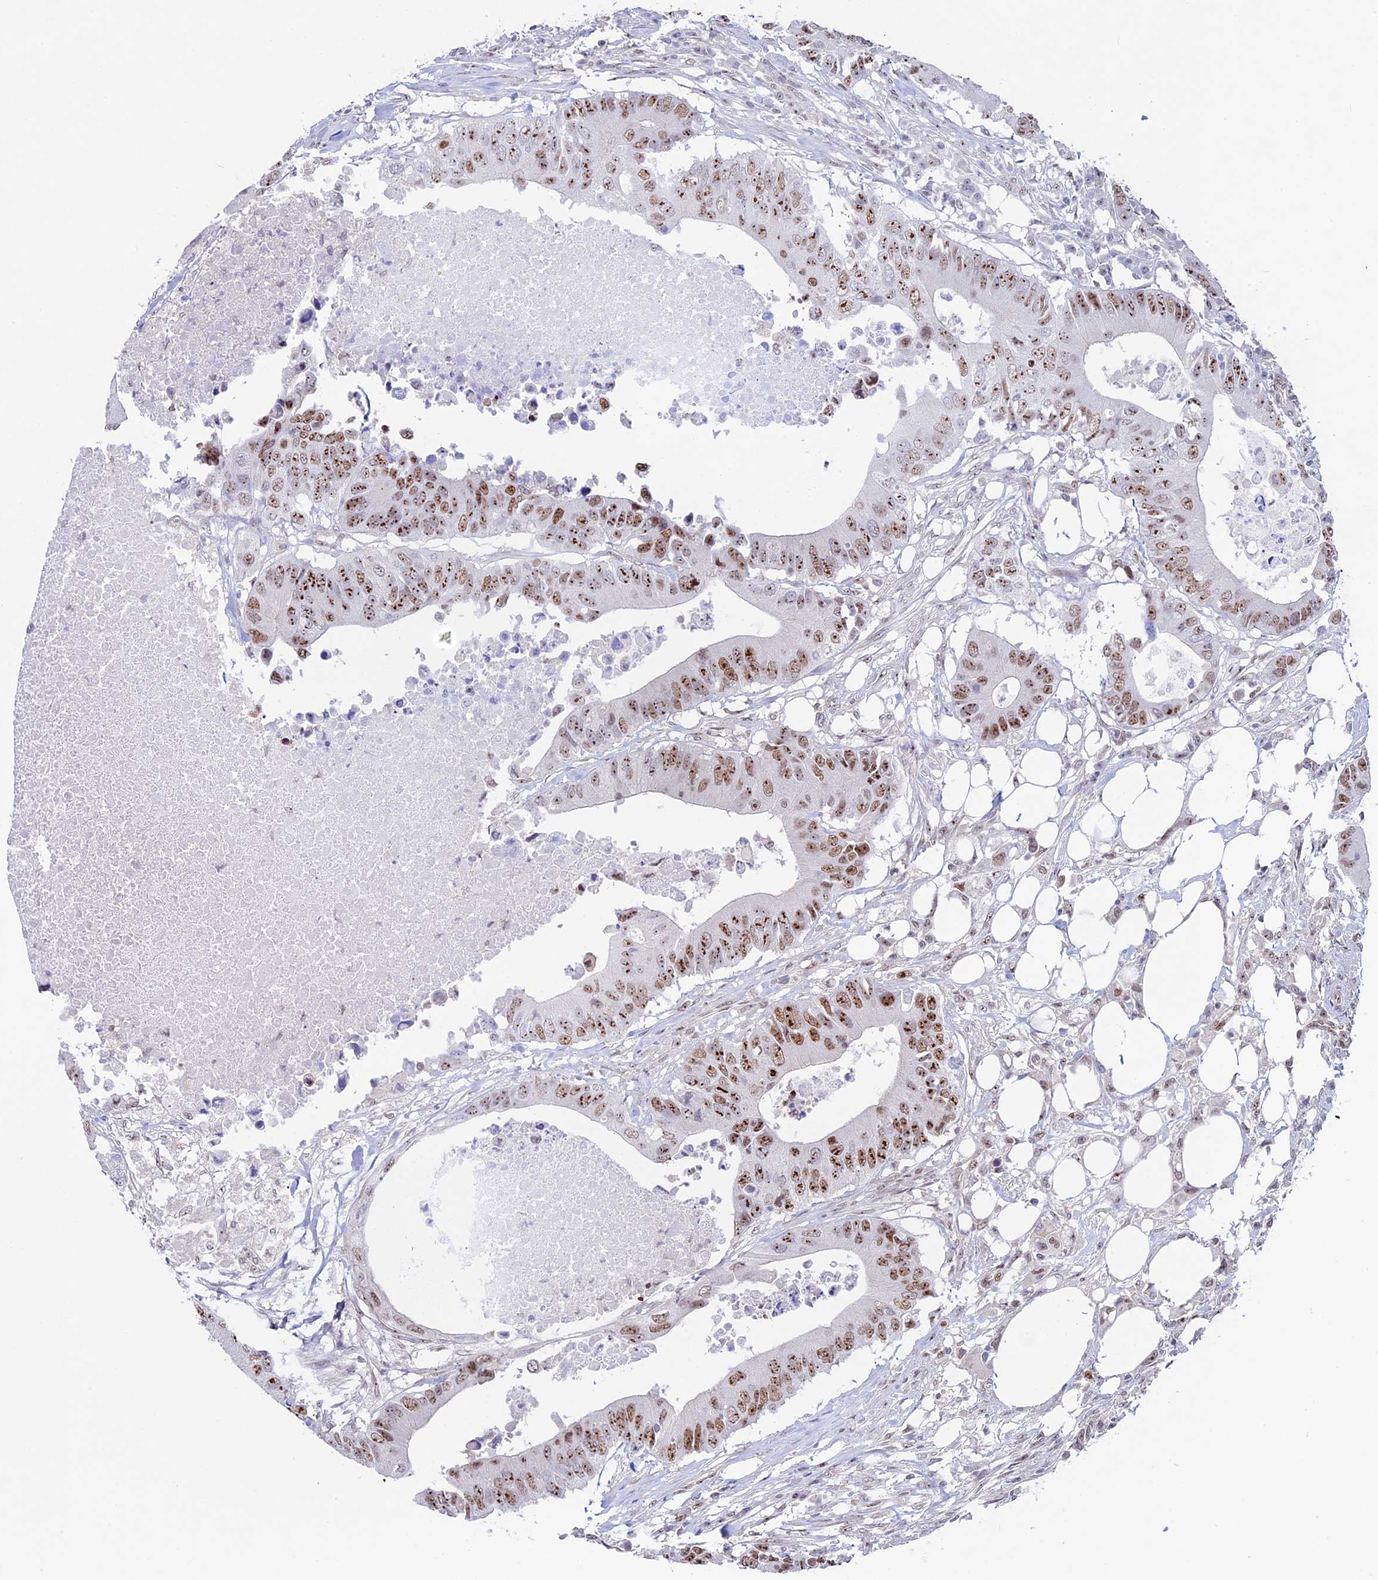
{"staining": {"intensity": "moderate", "quantity": ">75%", "location": "nuclear"}, "tissue": "colorectal cancer", "cell_type": "Tumor cells", "image_type": "cancer", "snomed": [{"axis": "morphology", "description": "Adenocarcinoma, NOS"}, {"axis": "topography", "description": "Colon"}], "caption": "Colorectal cancer tissue demonstrates moderate nuclear staining in approximately >75% of tumor cells", "gene": "CCDC86", "patient": {"sex": "male", "age": 71}}